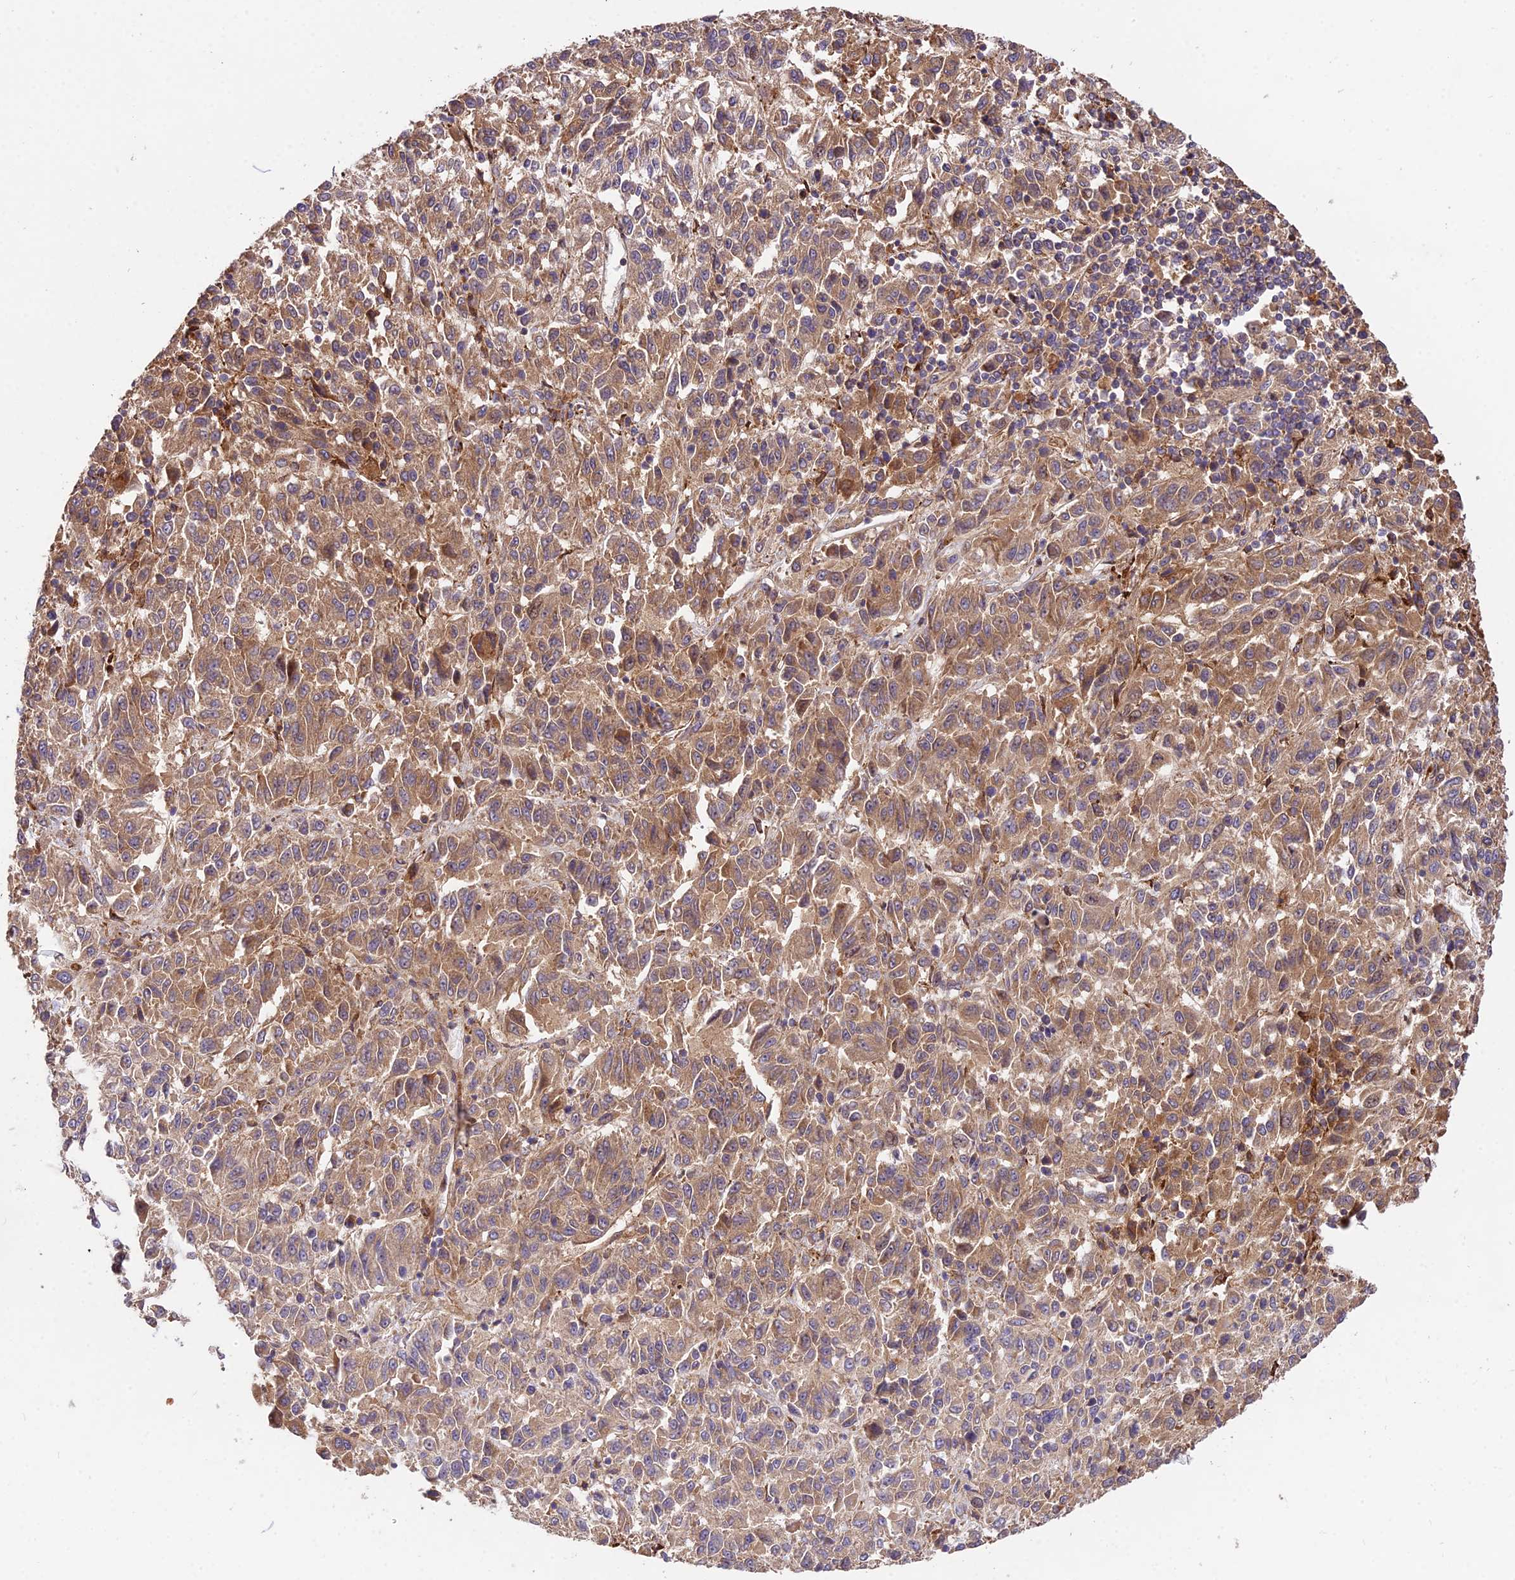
{"staining": {"intensity": "moderate", "quantity": ">75%", "location": "cytoplasmic/membranous"}, "tissue": "melanoma", "cell_type": "Tumor cells", "image_type": "cancer", "snomed": [{"axis": "morphology", "description": "Malignant melanoma, Metastatic site"}, {"axis": "topography", "description": "Lung"}], "caption": "IHC (DAB (3,3'-diaminobenzidine)) staining of human malignant melanoma (metastatic site) reveals moderate cytoplasmic/membranous protein positivity in approximately >75% of tumor cells. (DAB (3,3'-diaminobenzidine) IHC, brown staining for protein, blue staining for nuclei).", "gene": "ROCK1", "patient": {"sex": "male", "age": 64}}